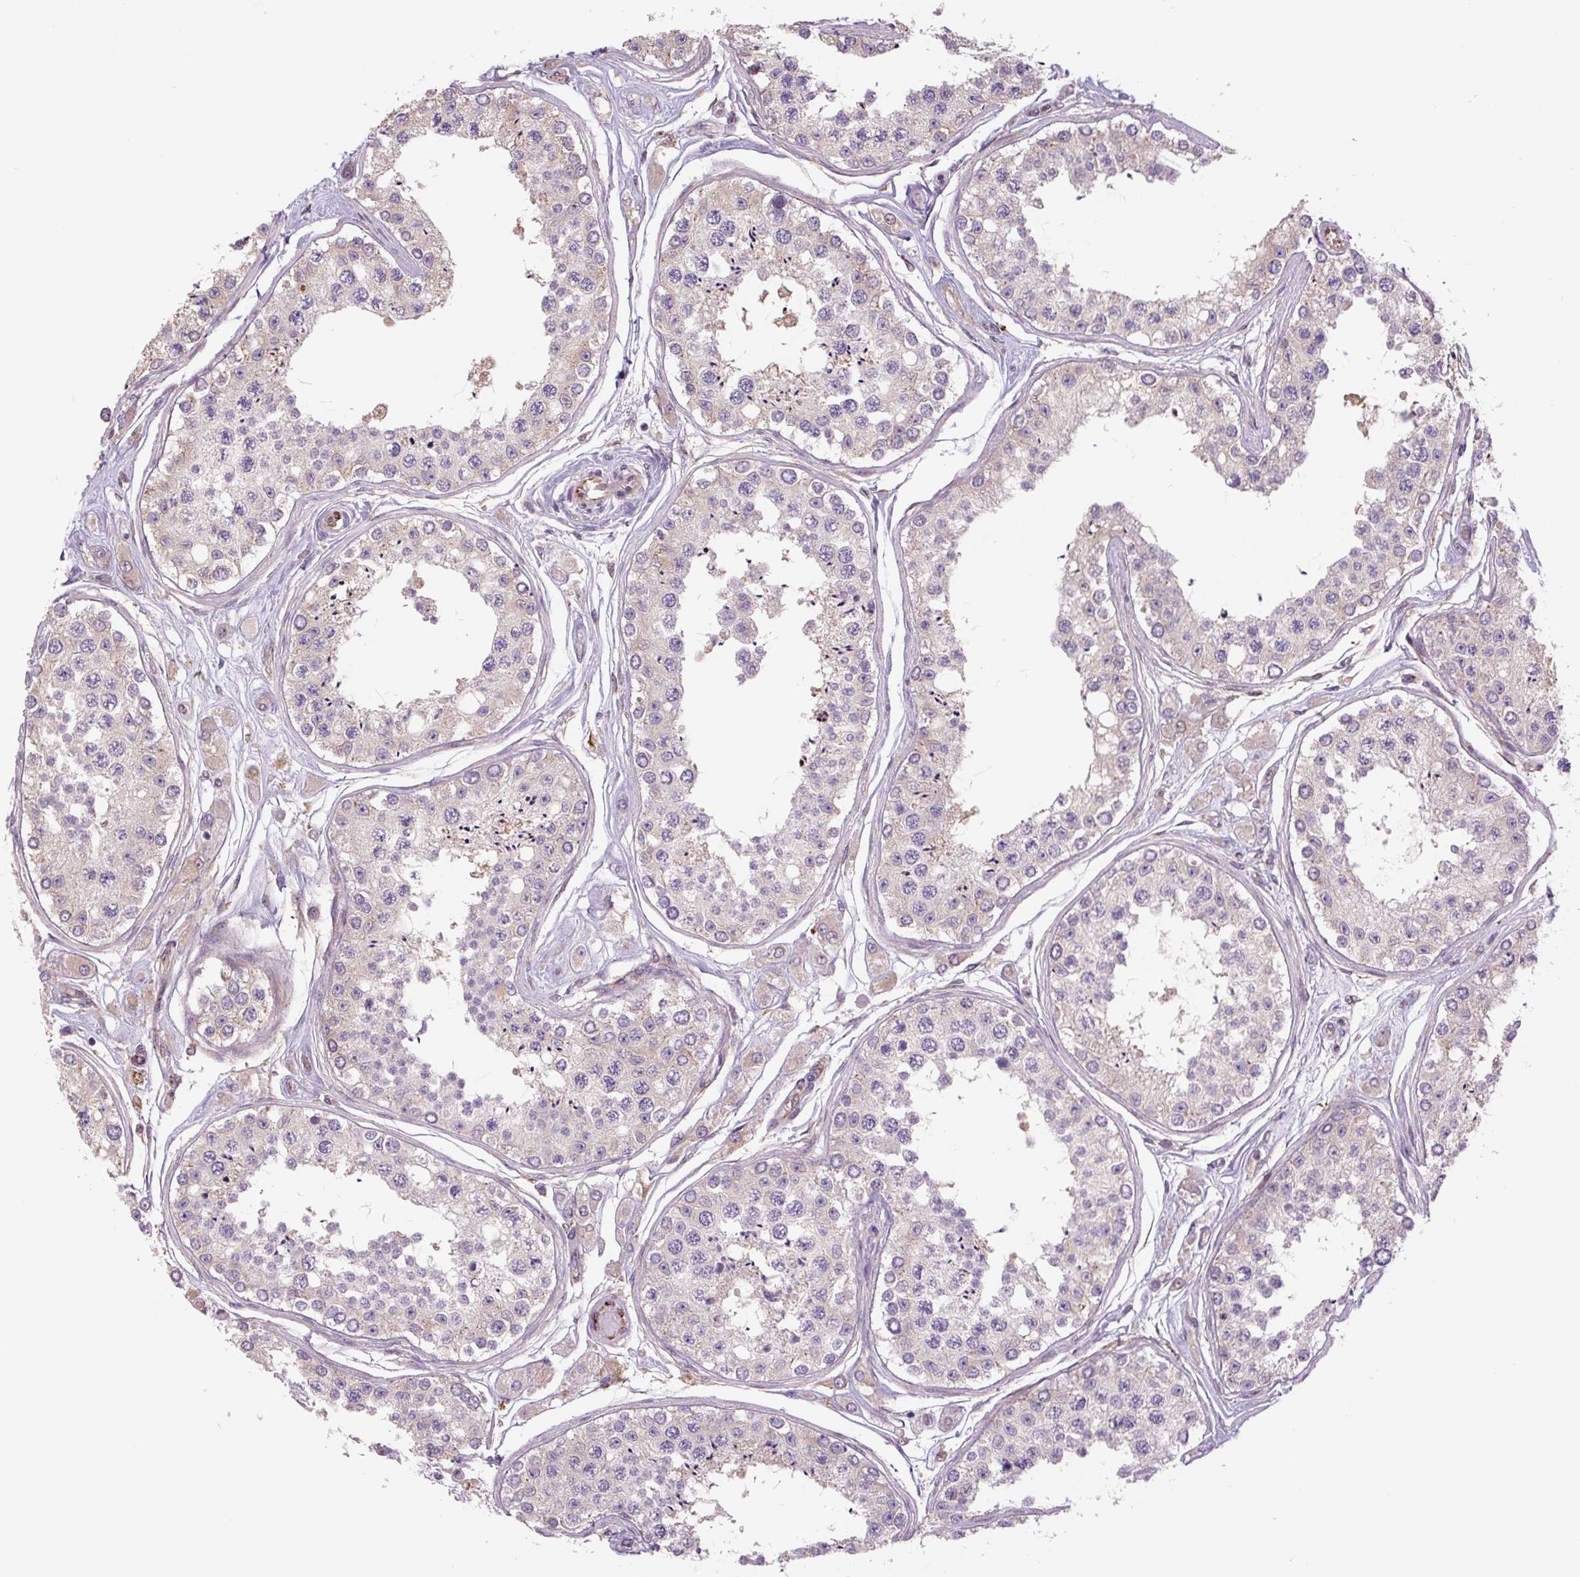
{"staining": {"intensity": "weak", "quantity": "<25%", "location": "cytoplasmic/membranous"}, "tissue": "testis", "cell_type": "Cells in seminiferous ducts", "image_type": "normal", "snomed": [{"axis": "morphology", "description": "Normal tissue, NOS"}, {"axis": "topography", "description": "Testis"}], "caption": "This is a photomicrograph of IHC staining of unremarkable testis, which shows no expression in cells in seminiferous ducts. (DAB IHC visualized using brightfield microscopy, high magnification).", "gene": "PLA2G4A", "patient": {"sex": "male", "age": 25}}